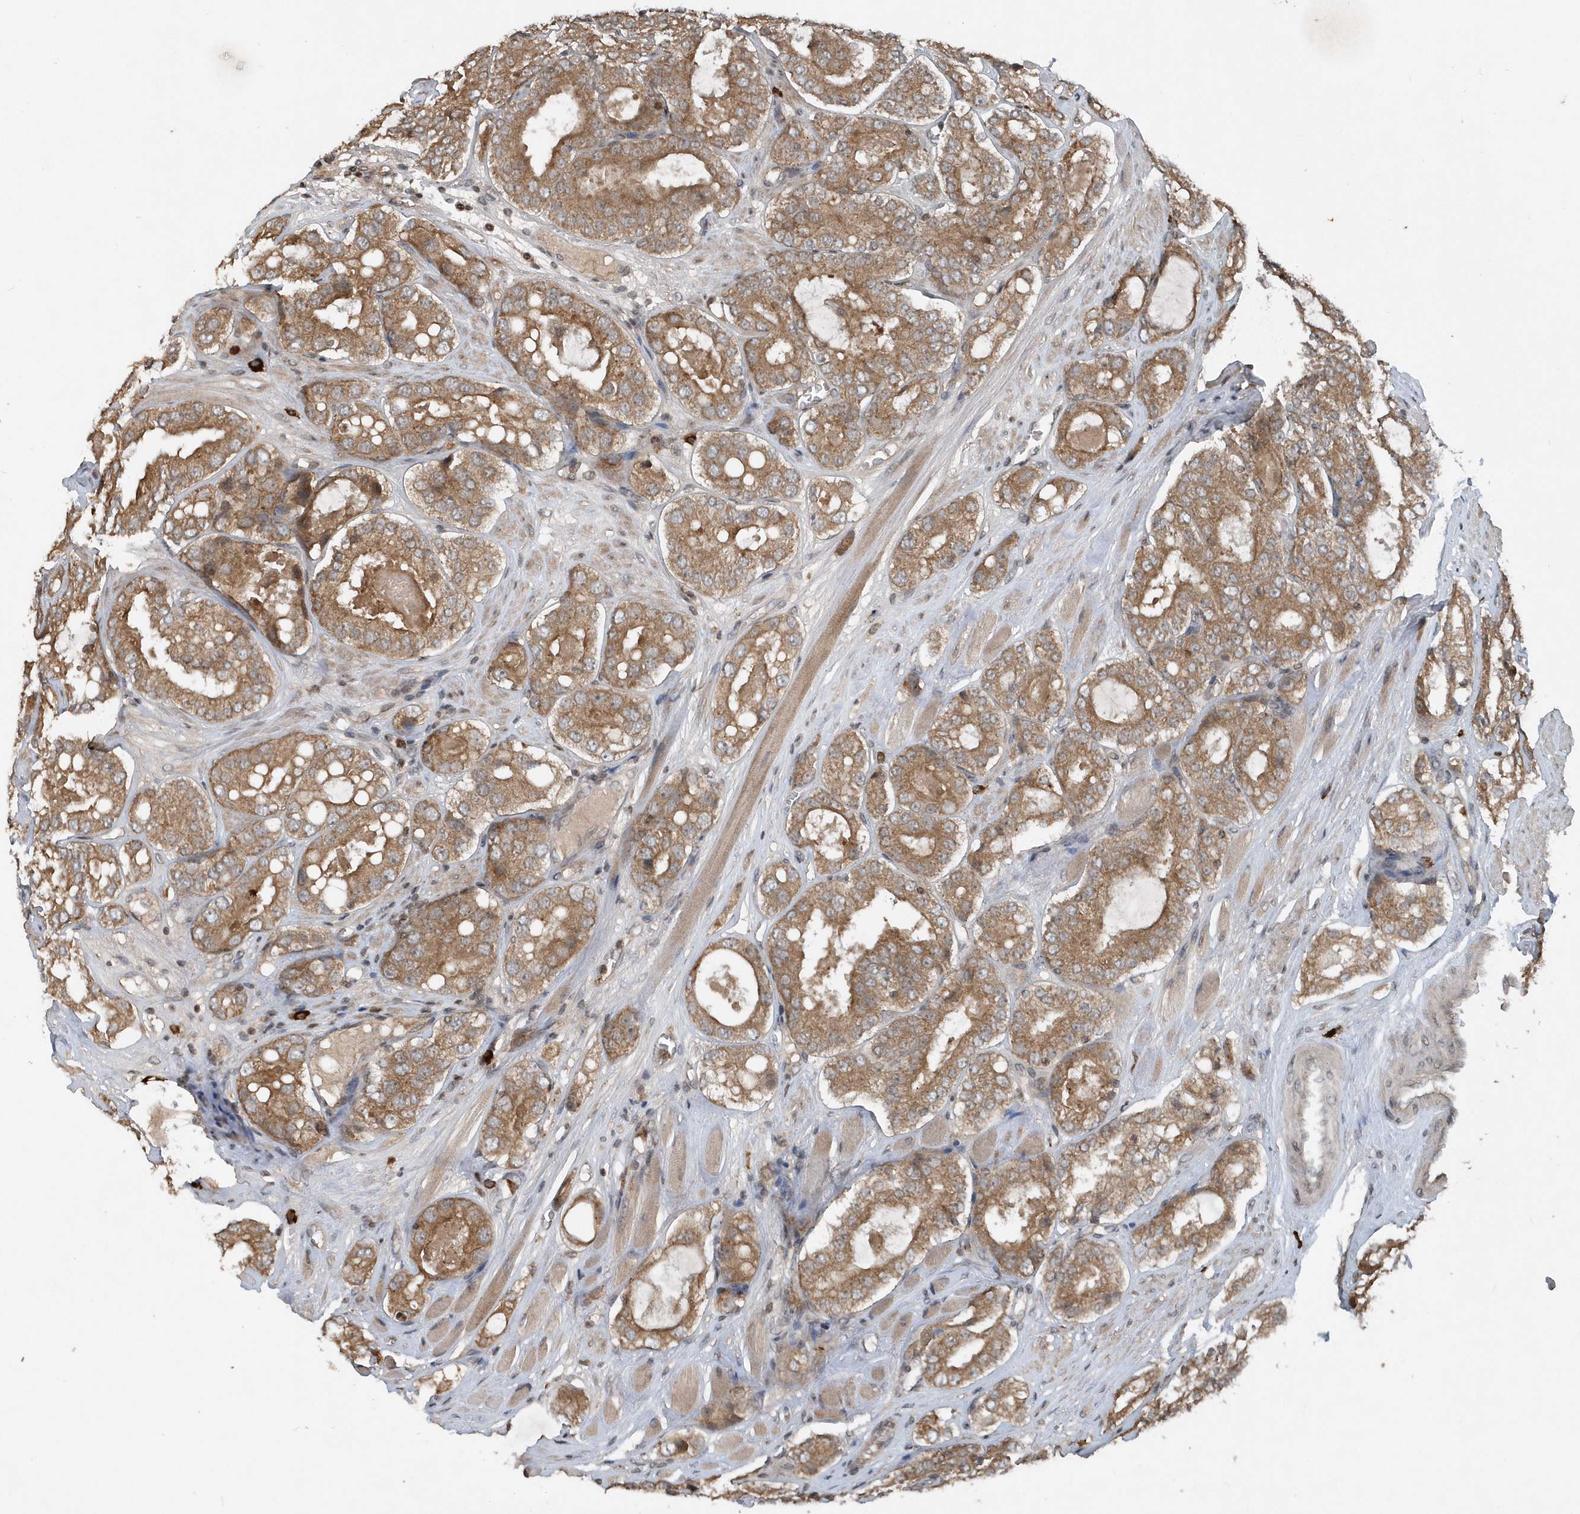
{"staining": {"intensity": "moderate", "quantity": ">75%", "location": "cytoplasmic/membranous"}, "tissue": "prostate cancer", "cell_type": "Tumor cells", "image_type": "cancer", "snomed": [{"axis": "morphology", "description": "Adenocarcinoma, High grade"}, {"axis": "topography", "description": "Prostate"}], "caption": "Immunohistochemistry (DAB) staining of human prostate high-grade adenocarcinoma shows moderate cytoplasmic/membranous protein expression in approximately >75% of tumor cells. (IHC, brightfield microscopy, high magnification).", "gene": "EIF2B1", "patient": {"sex": "male", "age": 65}}